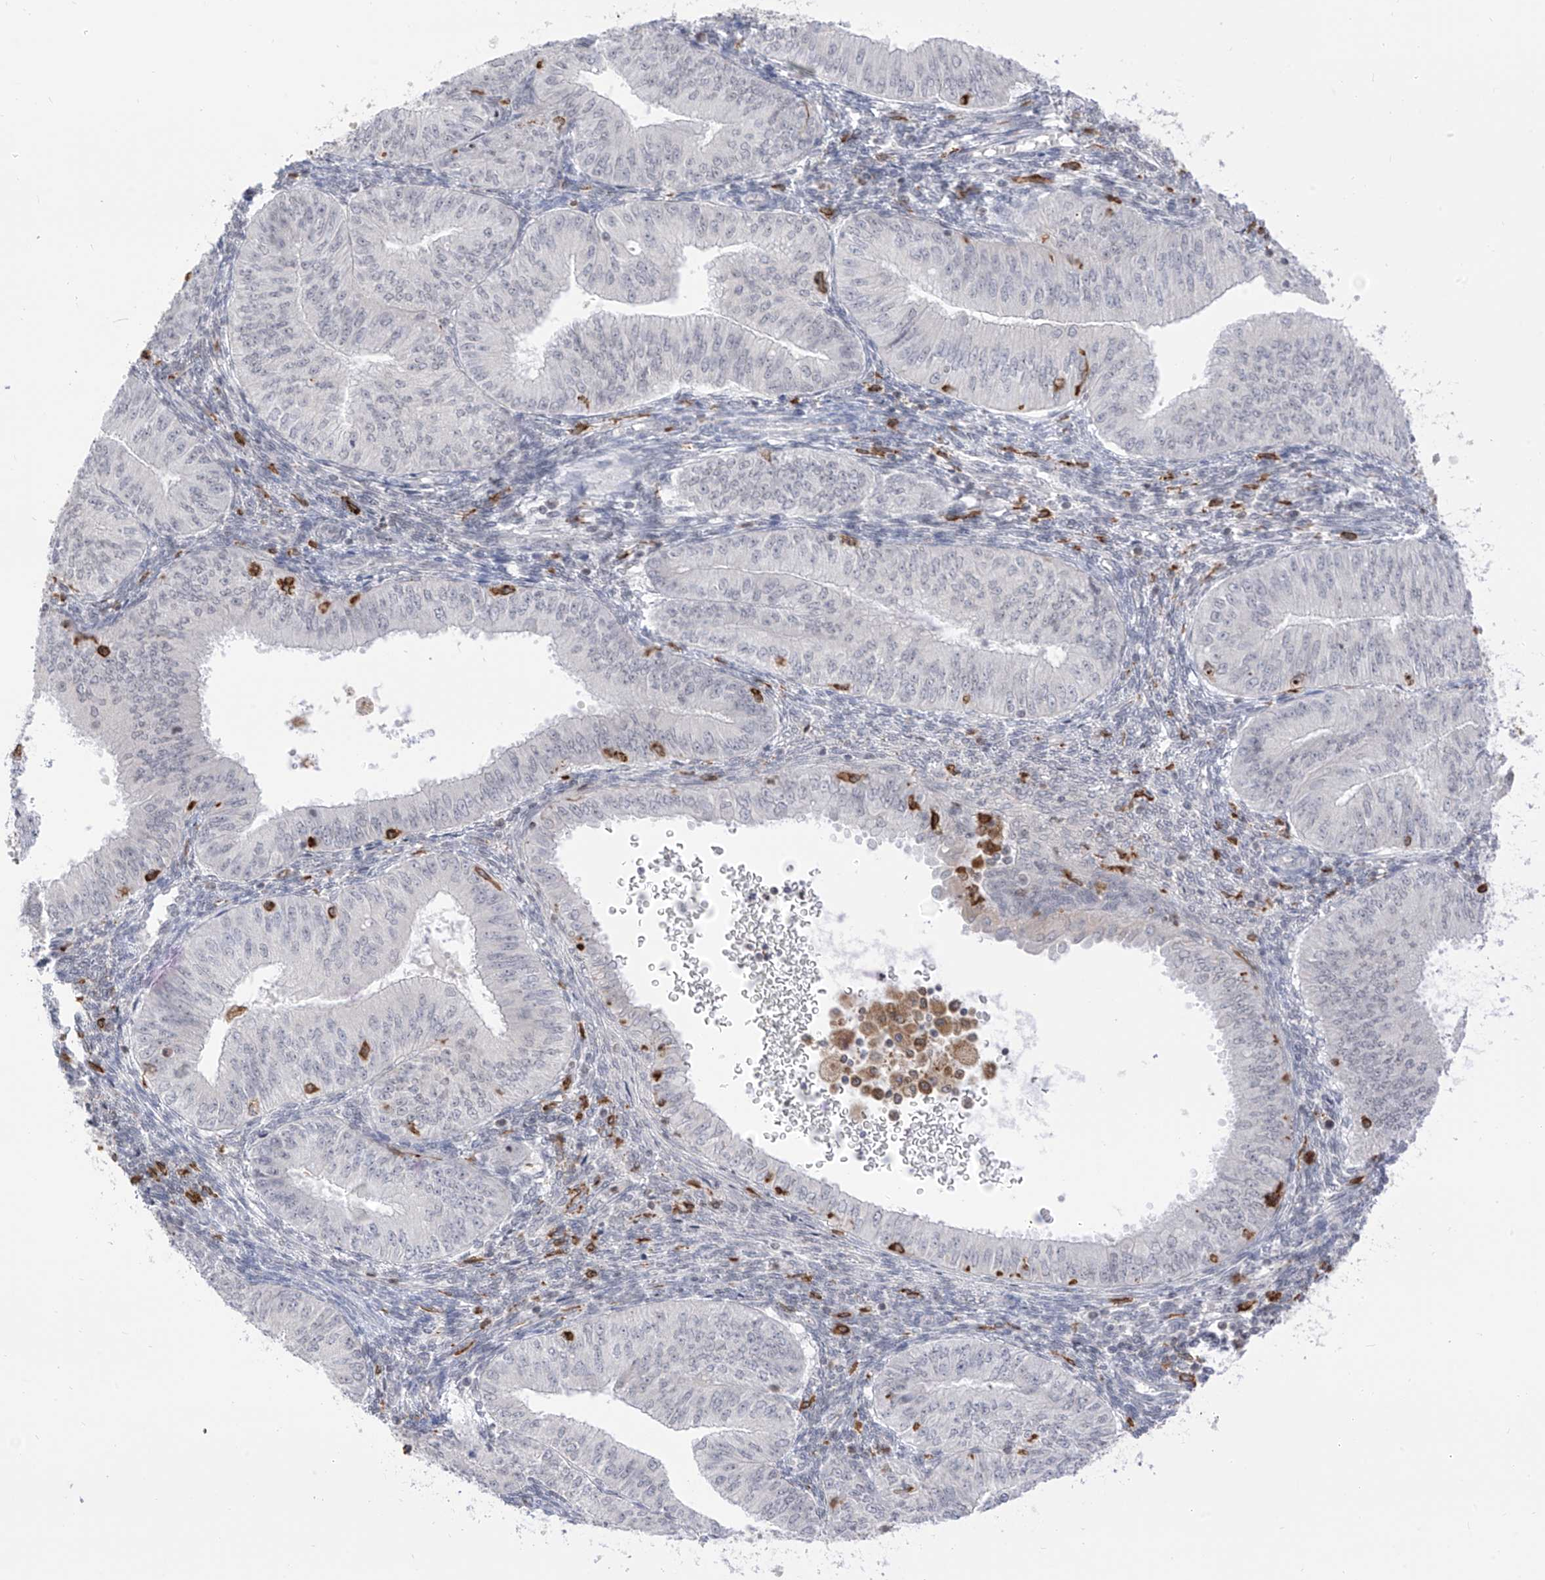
{"staining": {"intensity": "negative", "quantity": "none", "location": "none"}, "tissue": "endometrial cancer", "cell_type": "Tumor cells", "image_type": "cancer", "snomed": [{"axis": "morphology", "description": "Normal tissue, NOS"}, {"axis": "morphology", "description": "Adenocarcinoma, NOS"}, {"axis": "topography", "description": "Endometrium"}], "caption": "An image of human endometrial cancer is negative for staining in tumor cells.", "gene": "TBXAS1", "patient": {"sex": "female", "age": 53}}